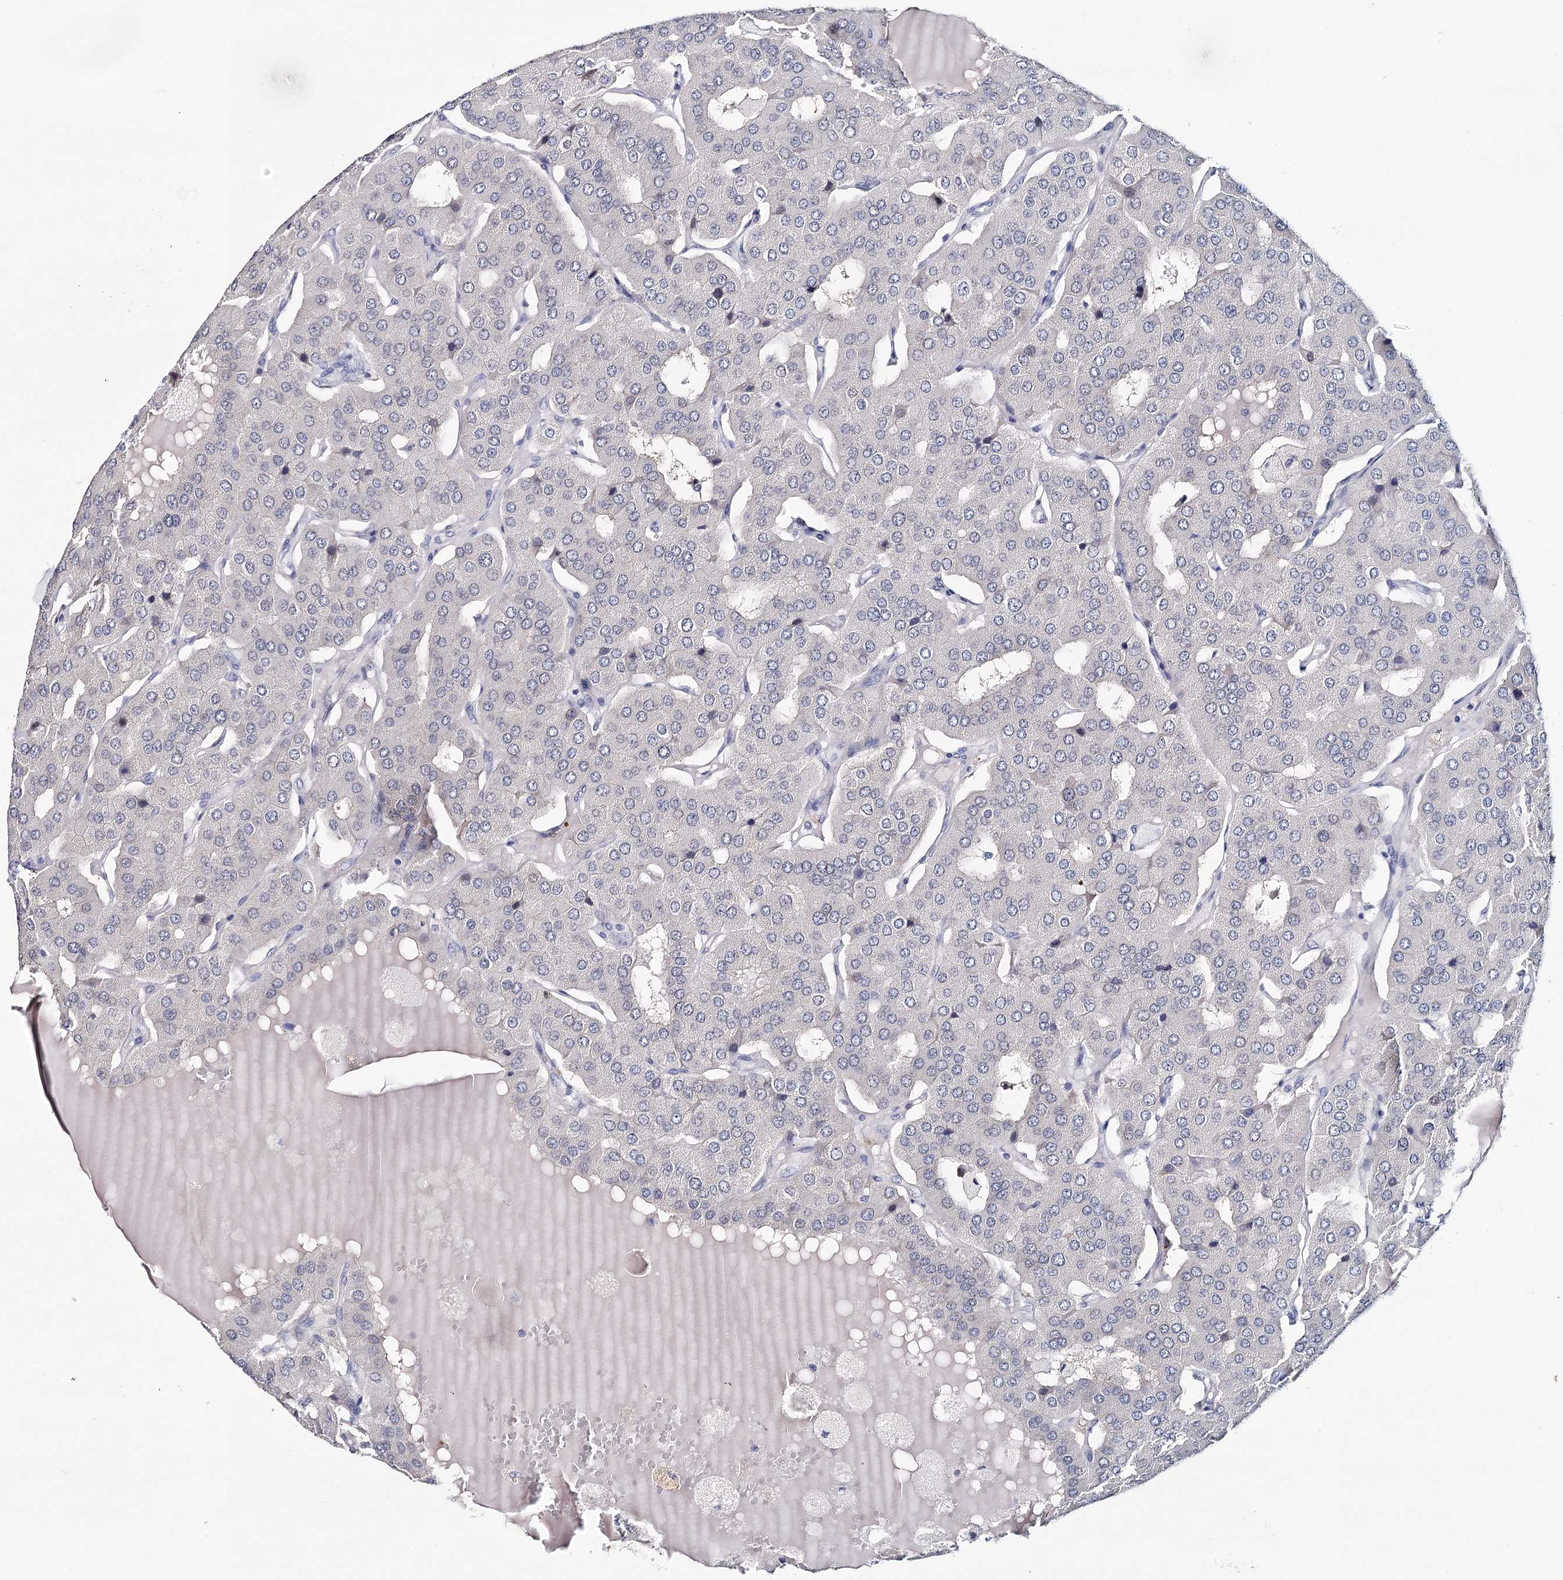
{"staining": {"intensity": "negative", "quantity": "none", "location": "none"}, "tissue": "parathyroid gland", "cell_type": "Glandular cells", "image_type": "normal", "snomed": [{"axis": "morphology", "description": "Normal tissue, NOS"}, {"axis": "morphology", "description": "Adenoma, NOS"}, {"axis": "topography", "description": "Parathyroid gland"}], "caption": "Immunohistochemical staining of unremarkable parathyroid gland displays no significant staining in glandular cells. (IHC, brightfield microscopy, high magnification).", "gene": "HSPA4L", "patient": {"sex": "female", "age": 86}}